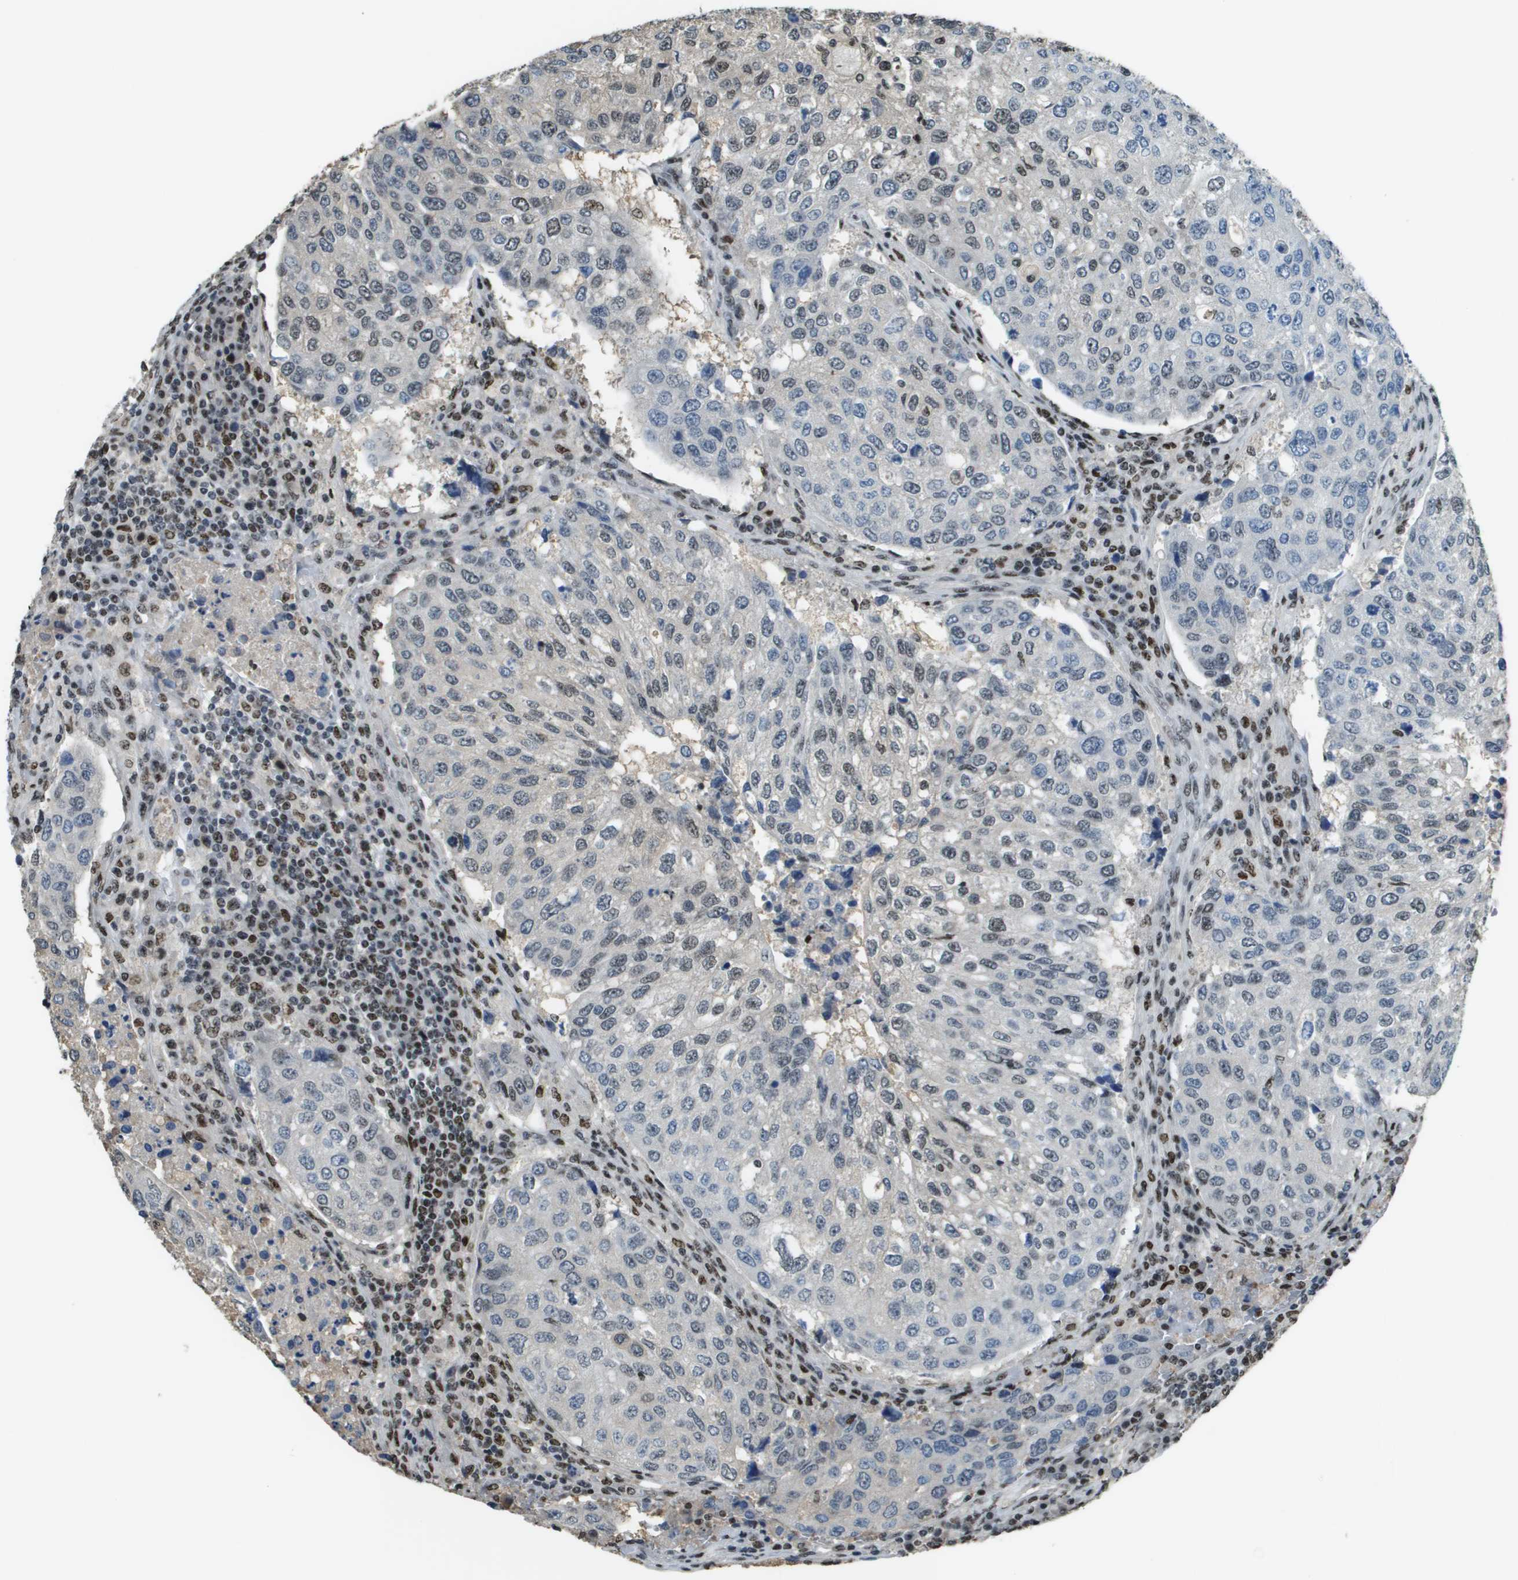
{"staining": {"intensity": "weak", "quantity": "<25%", "location": "nuclear"}, "tissue": "urothelial cancer", "cell_type": "Tumor cells", "image_type": "cancer", "snomed": [{"axis": "morphology", "description": "Urothelial carcinoma, High grade"}, {"axis": "topography", "description": "Lymph node"}, {"axis": "topography", "description": "Urinary bladder"}], "caption": "High magnification brightfield microscopy of urothelial cancer stained with DAB (brown) and counterstained with hematoxylin (blue): tumor cells show no significant staining.", "gene": "SP100", "patient": {"sex": "male", "age": 51}}